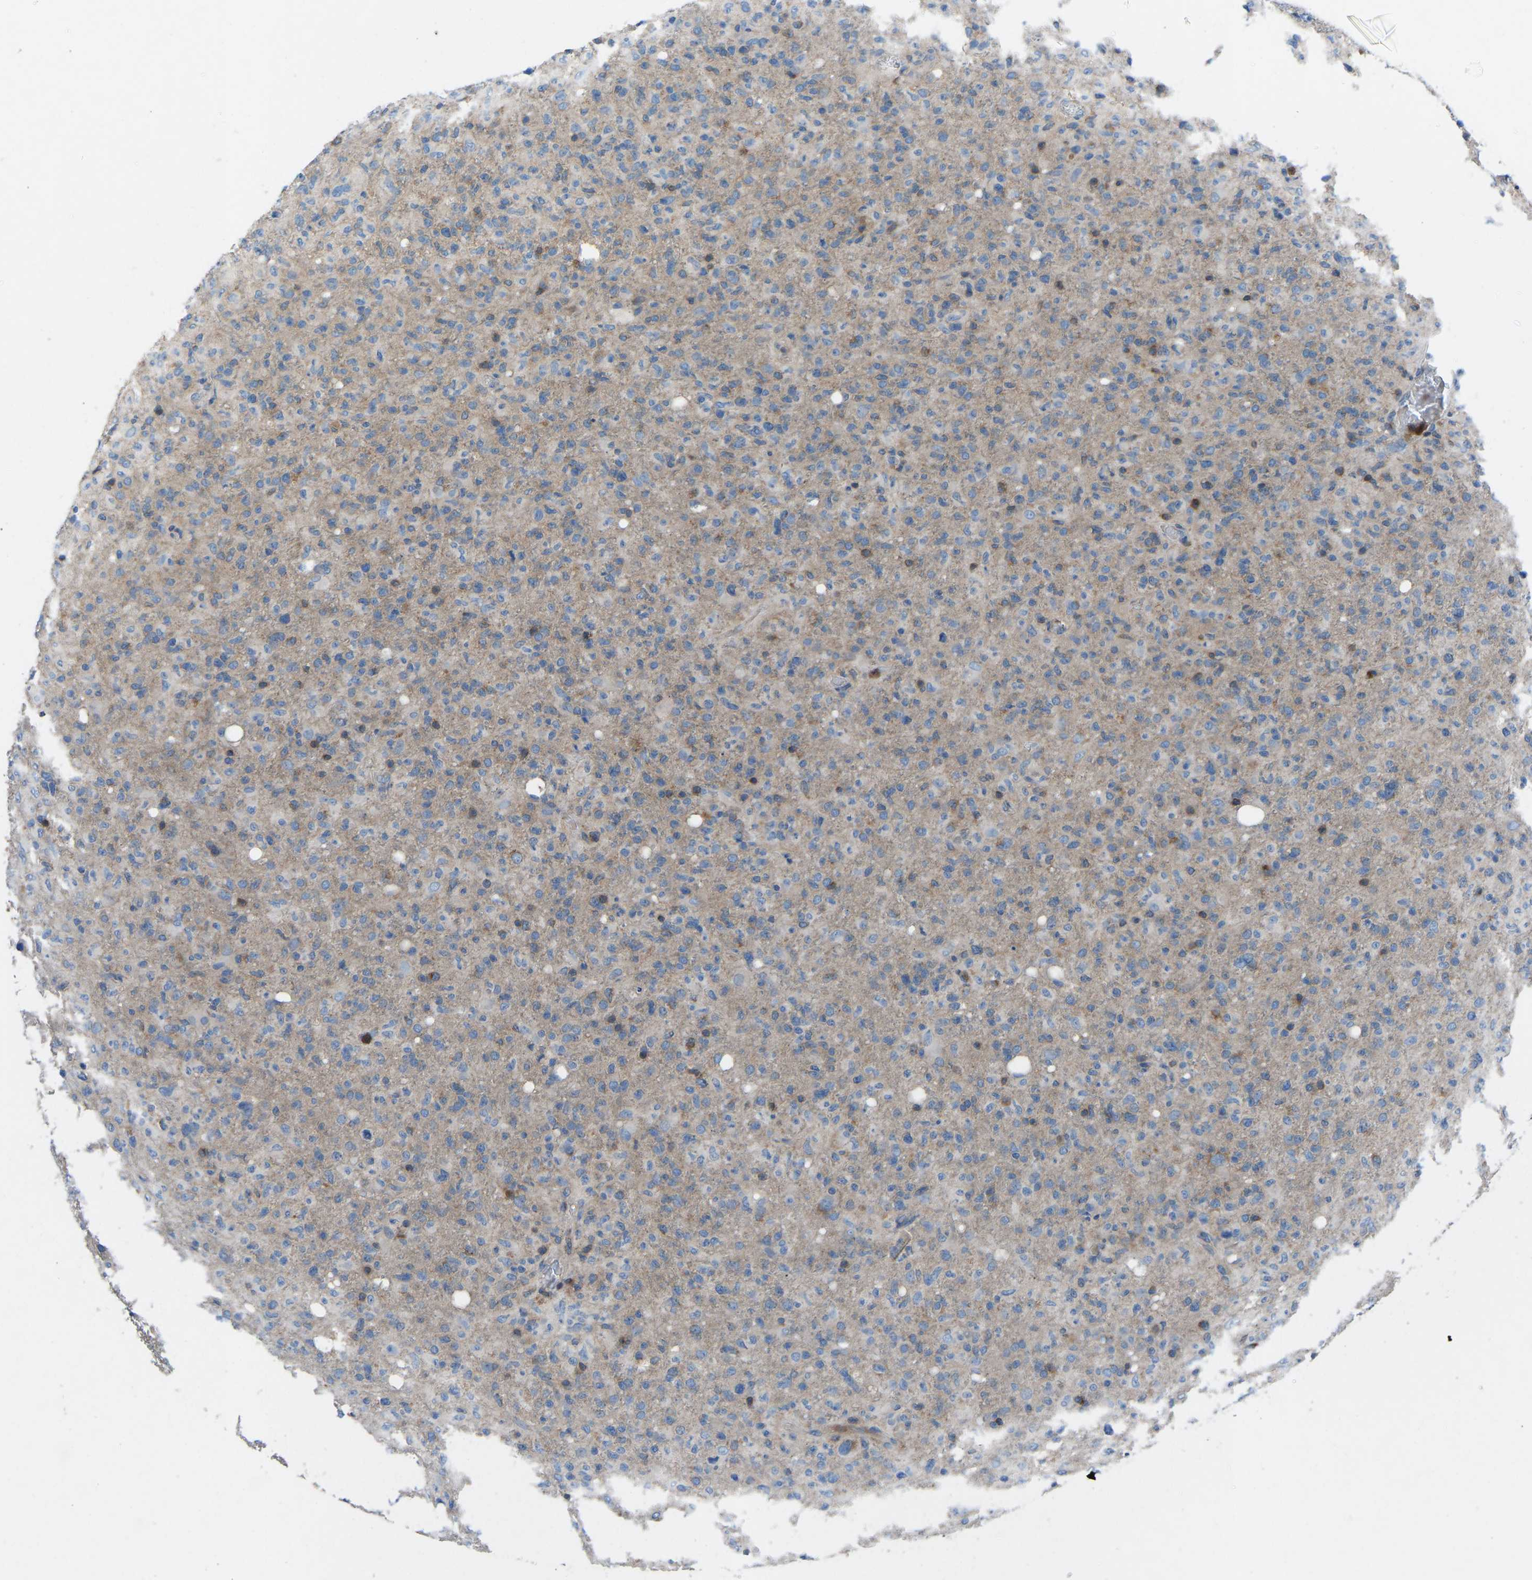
{"staining": {"intensity": "moderate", "quantity": "<25%", "location": "cytoplasmic/membranous"}, "tissue": "glioma", "cell_type": "Tumor cells", "image_type": "cancer", "snomed": [{"axis": "morphology", "description": "Glioma, malignant, High grade"}, {"axis": "topography", "description": "Brain"}], "caption": "This photomicrograph displays malignant high-grade glioma stained with IHC to label a protein in brown. The cytoplasmic/membranous of tumor cells show moderate positivity for the protein. Nuclei are counter-stained blue.", "gene": "GRK6", "patient": {"sex": "female", "age": 57}}